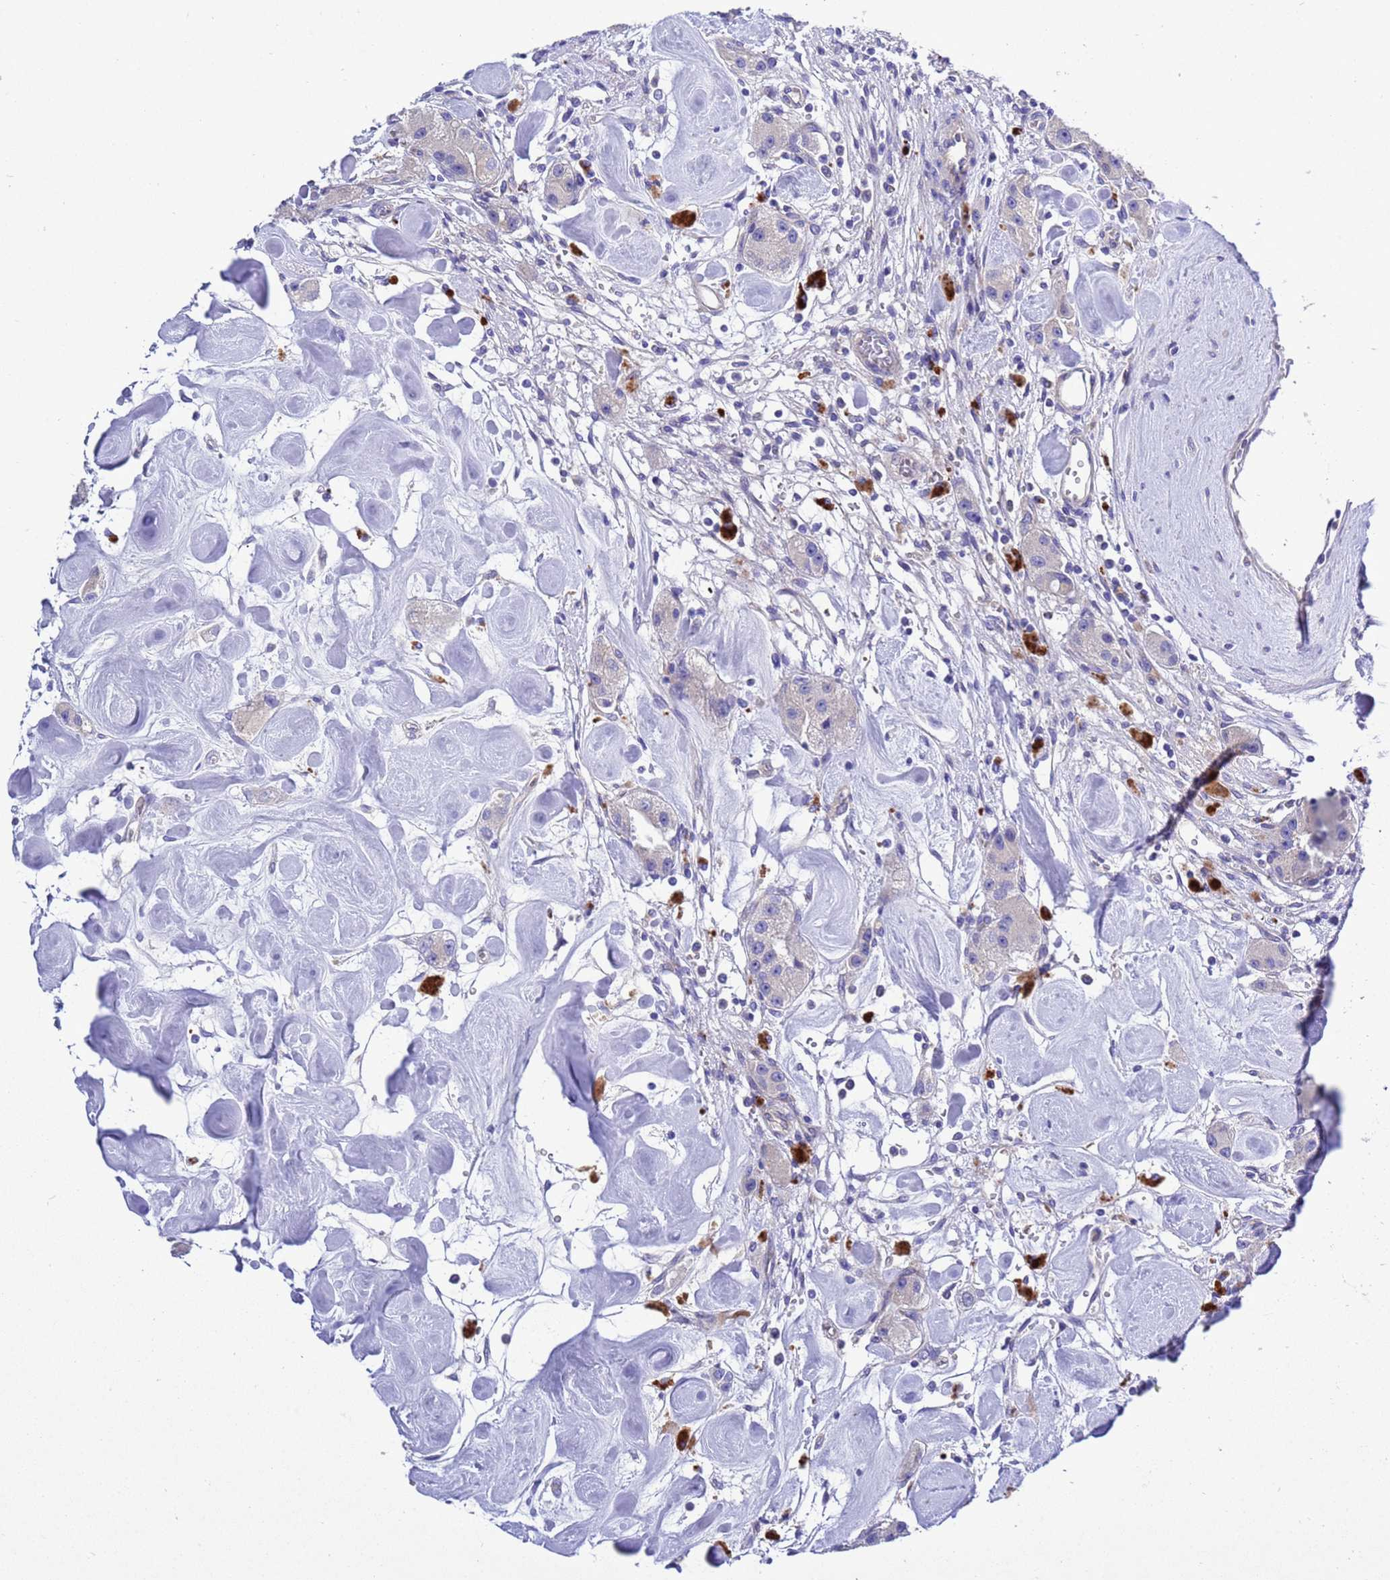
{"staining": {"intensity": "negative", "quantity": "none", "location": "none"}, "tissue": "carcinoid", "cell_type": "Tumor cells", "image_type": "cancer", "snomed": [{"axis": "morphology", "description": "Carcinoid, malignant, NOS"}, {"axis": "topography", "description": "Pancreas"}], "caption": "Protein analysis of carcinoid reveals no significant positivity in tumor cells. Nuclei are stained in blue.", "gene": "KICS2", "patient": {"sex": "male", "age": 41}}